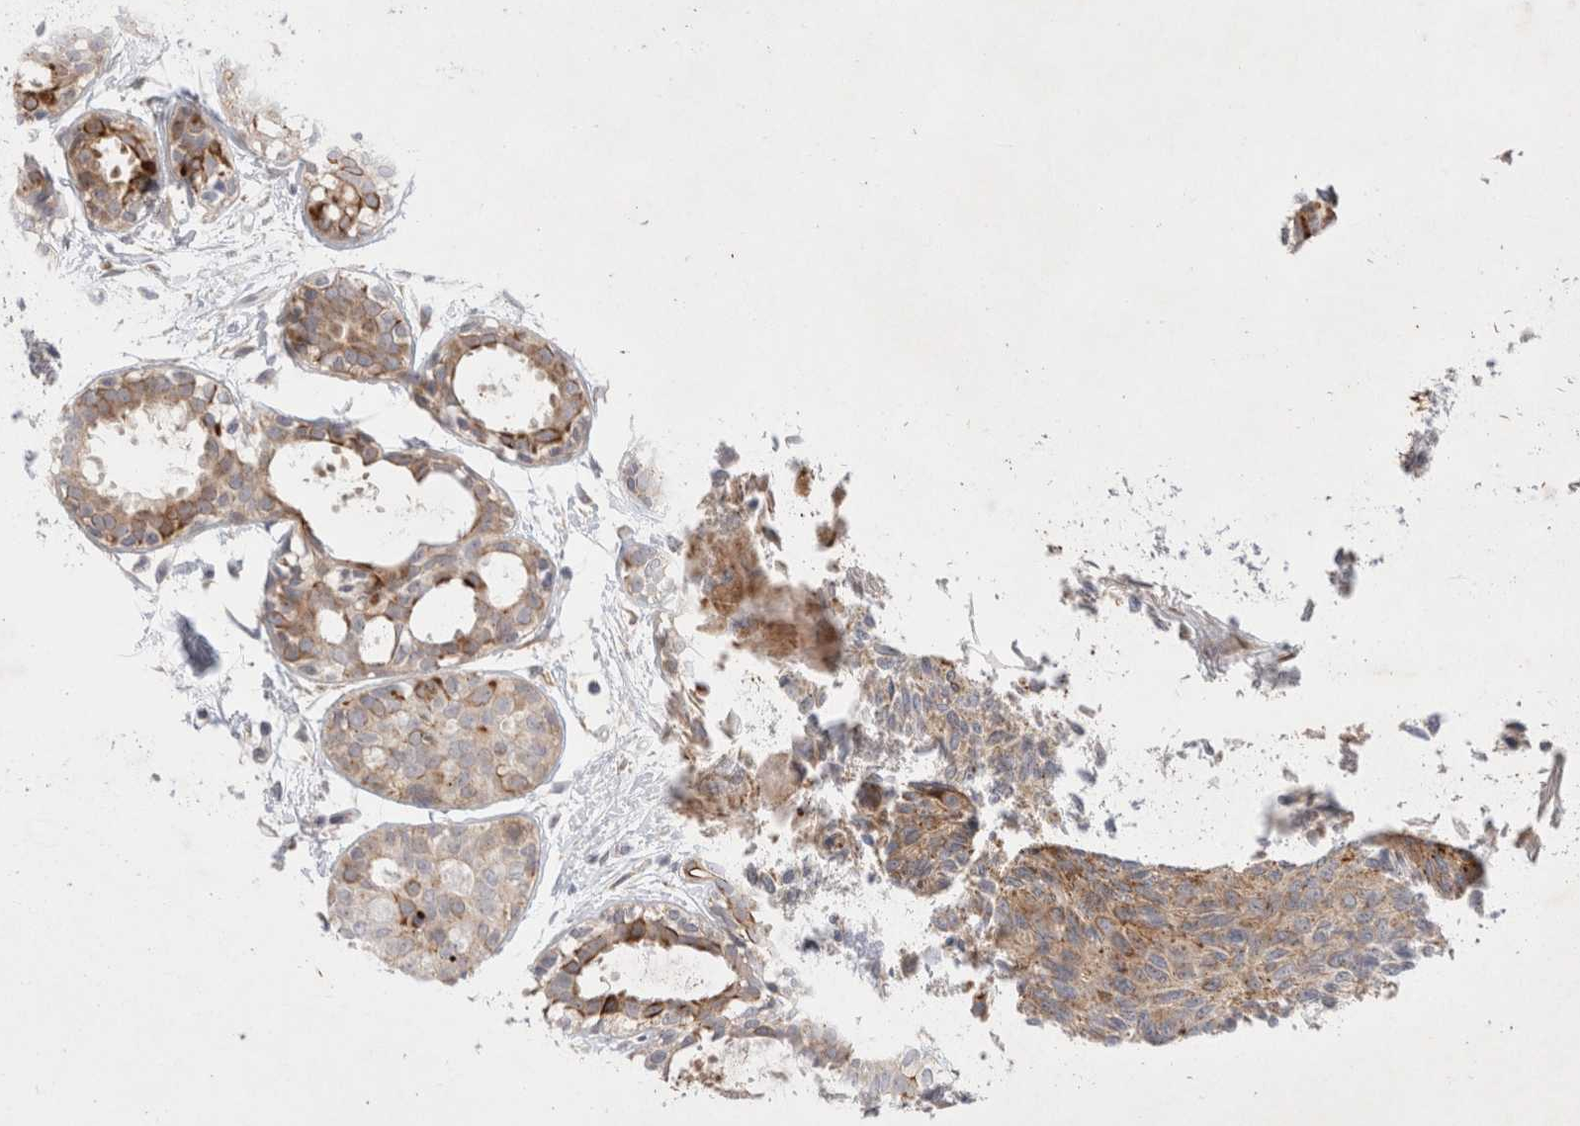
{"staining": {"intensity": "moderate", "quantity": ">75%", "location": "cytoplasmic/membranous"}, "tissue": "breast cancer", "cell_type": "Tumor cells", "image_type": "cancer", "snomed": [{"axis": "morphology", "description": "Duct carcinoma"}, {"axis": "topography", "description": "Breast"}], "caption": "The micrograph demonstrates staining of breast intraductal carcinoma, revealing moderate cytoplasmic/membranous protein staining (brown color) within tumor cells.", "gene": "NPC1", "patient": {"sex": "female", "age": 55}}